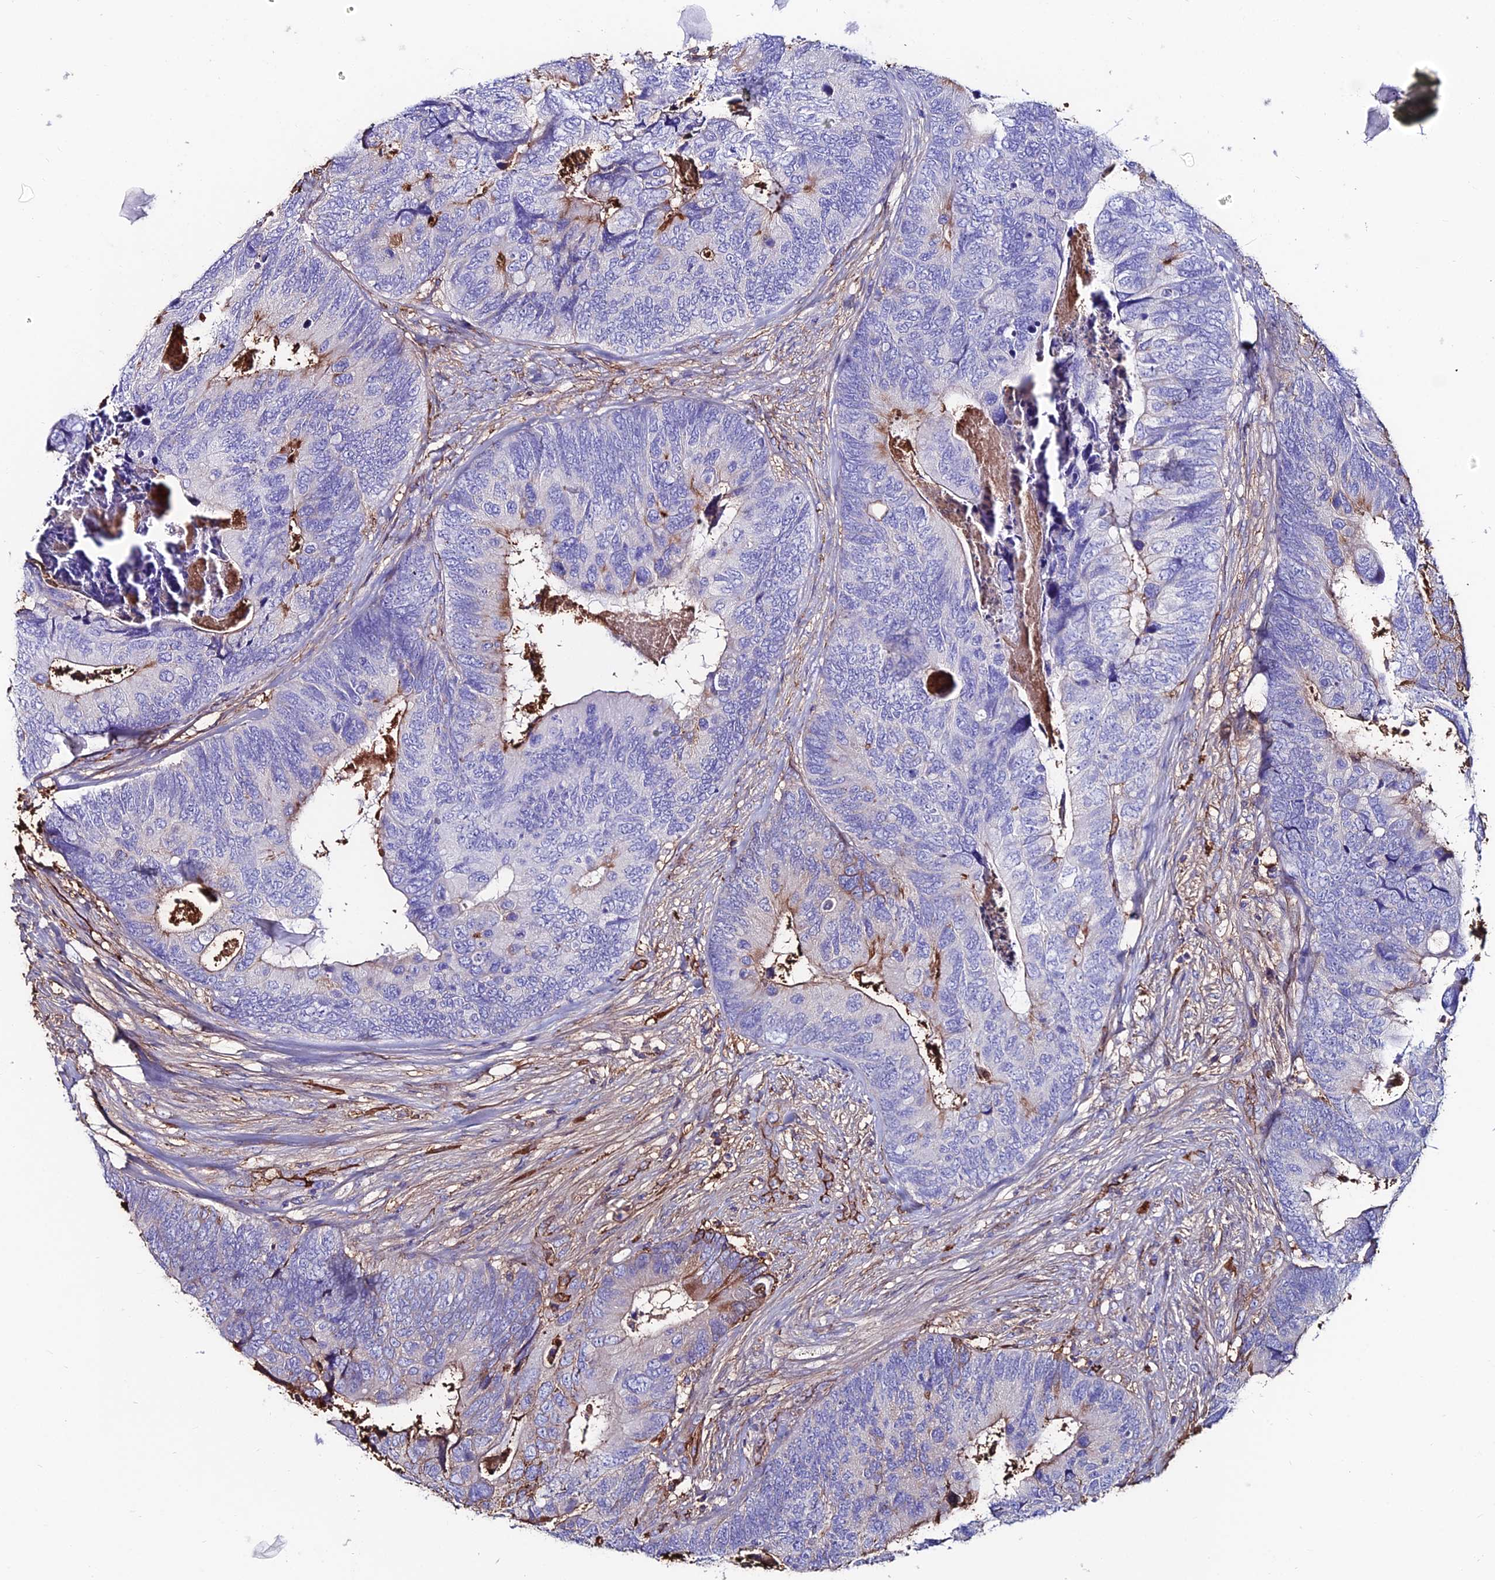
{"staining": {"intensity": "moderate", "quantity": "<25%", "location": "cytoplasmic/membranous"}, "tissue": "colorectal cancer", "cell_type": "Tumor cells", "image_type": "cancer", "snomed": [{"axis": "morphology", "description": "Adenocarcinoma, NOS"}, {"axis": "topography", "description": "Colon"}], "caption": "Immunohistochemistry (DAB) staining of human colorectal adenocarcinoma shows moderate cytoplasmic/membranous protein positivity in about <25% of tumor cells.", "gene": "SLC25A16", "patient": {"sex": "female", "age": 67}}